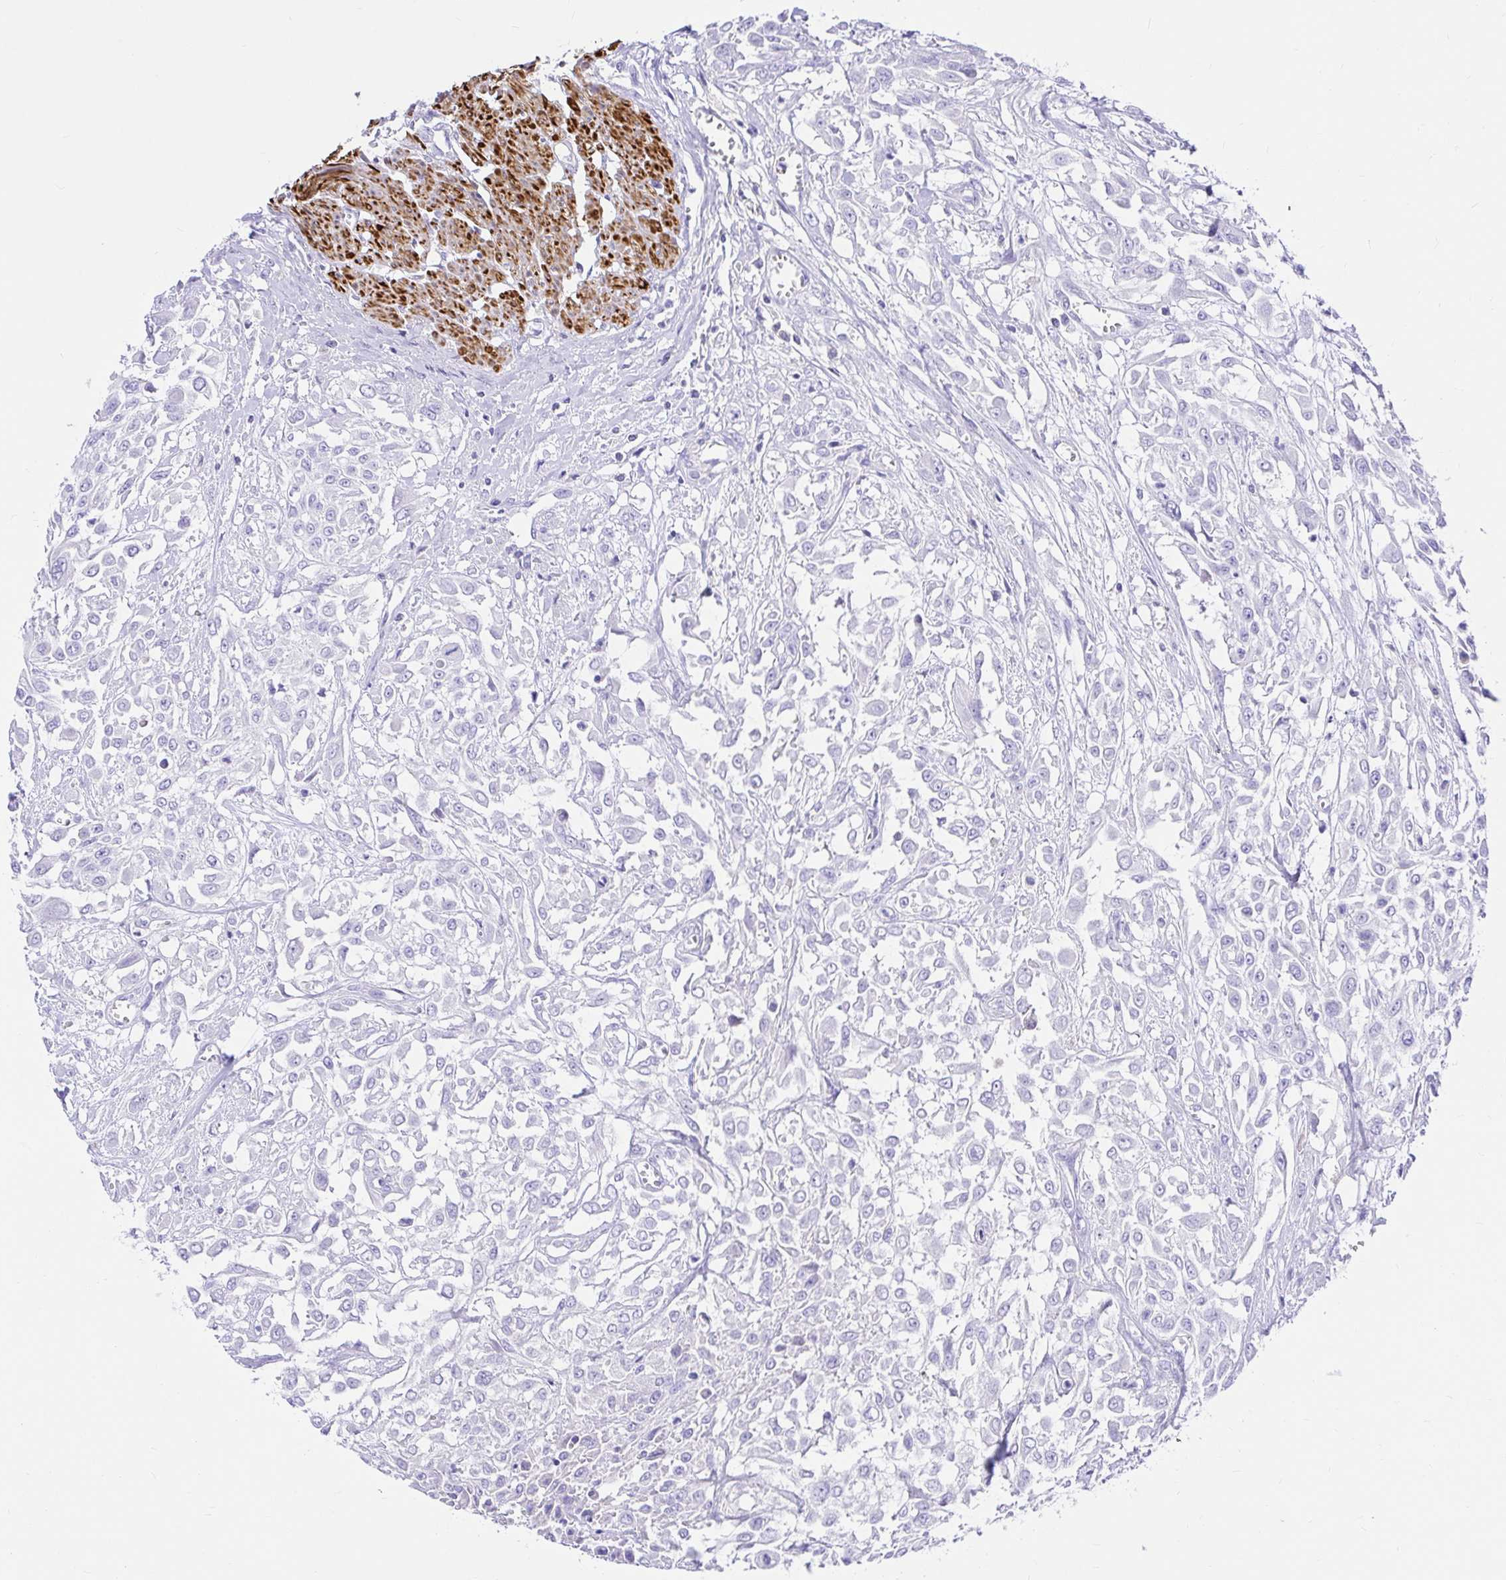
{"staining": {"intensity": "negative", "quantity": "none", "location": "none"}, "tissue": "urothelial cancer", "cell_type": "Tumor cells", "image_type": "cancer", "snomed": [{"axis": "morphology", "description": "Urothelial carcinoma, High grade"}, {"axis": "topography", "description": "Urinary bladder"}], "caption": "High power microscopy micrograph of an immunohistochemistry (IHC) micrograph of urothelial cancer, revealing no significant positivity in tumor cells.", "gene": "BACE2", "patient": {"sex": "male", "age": 57}}